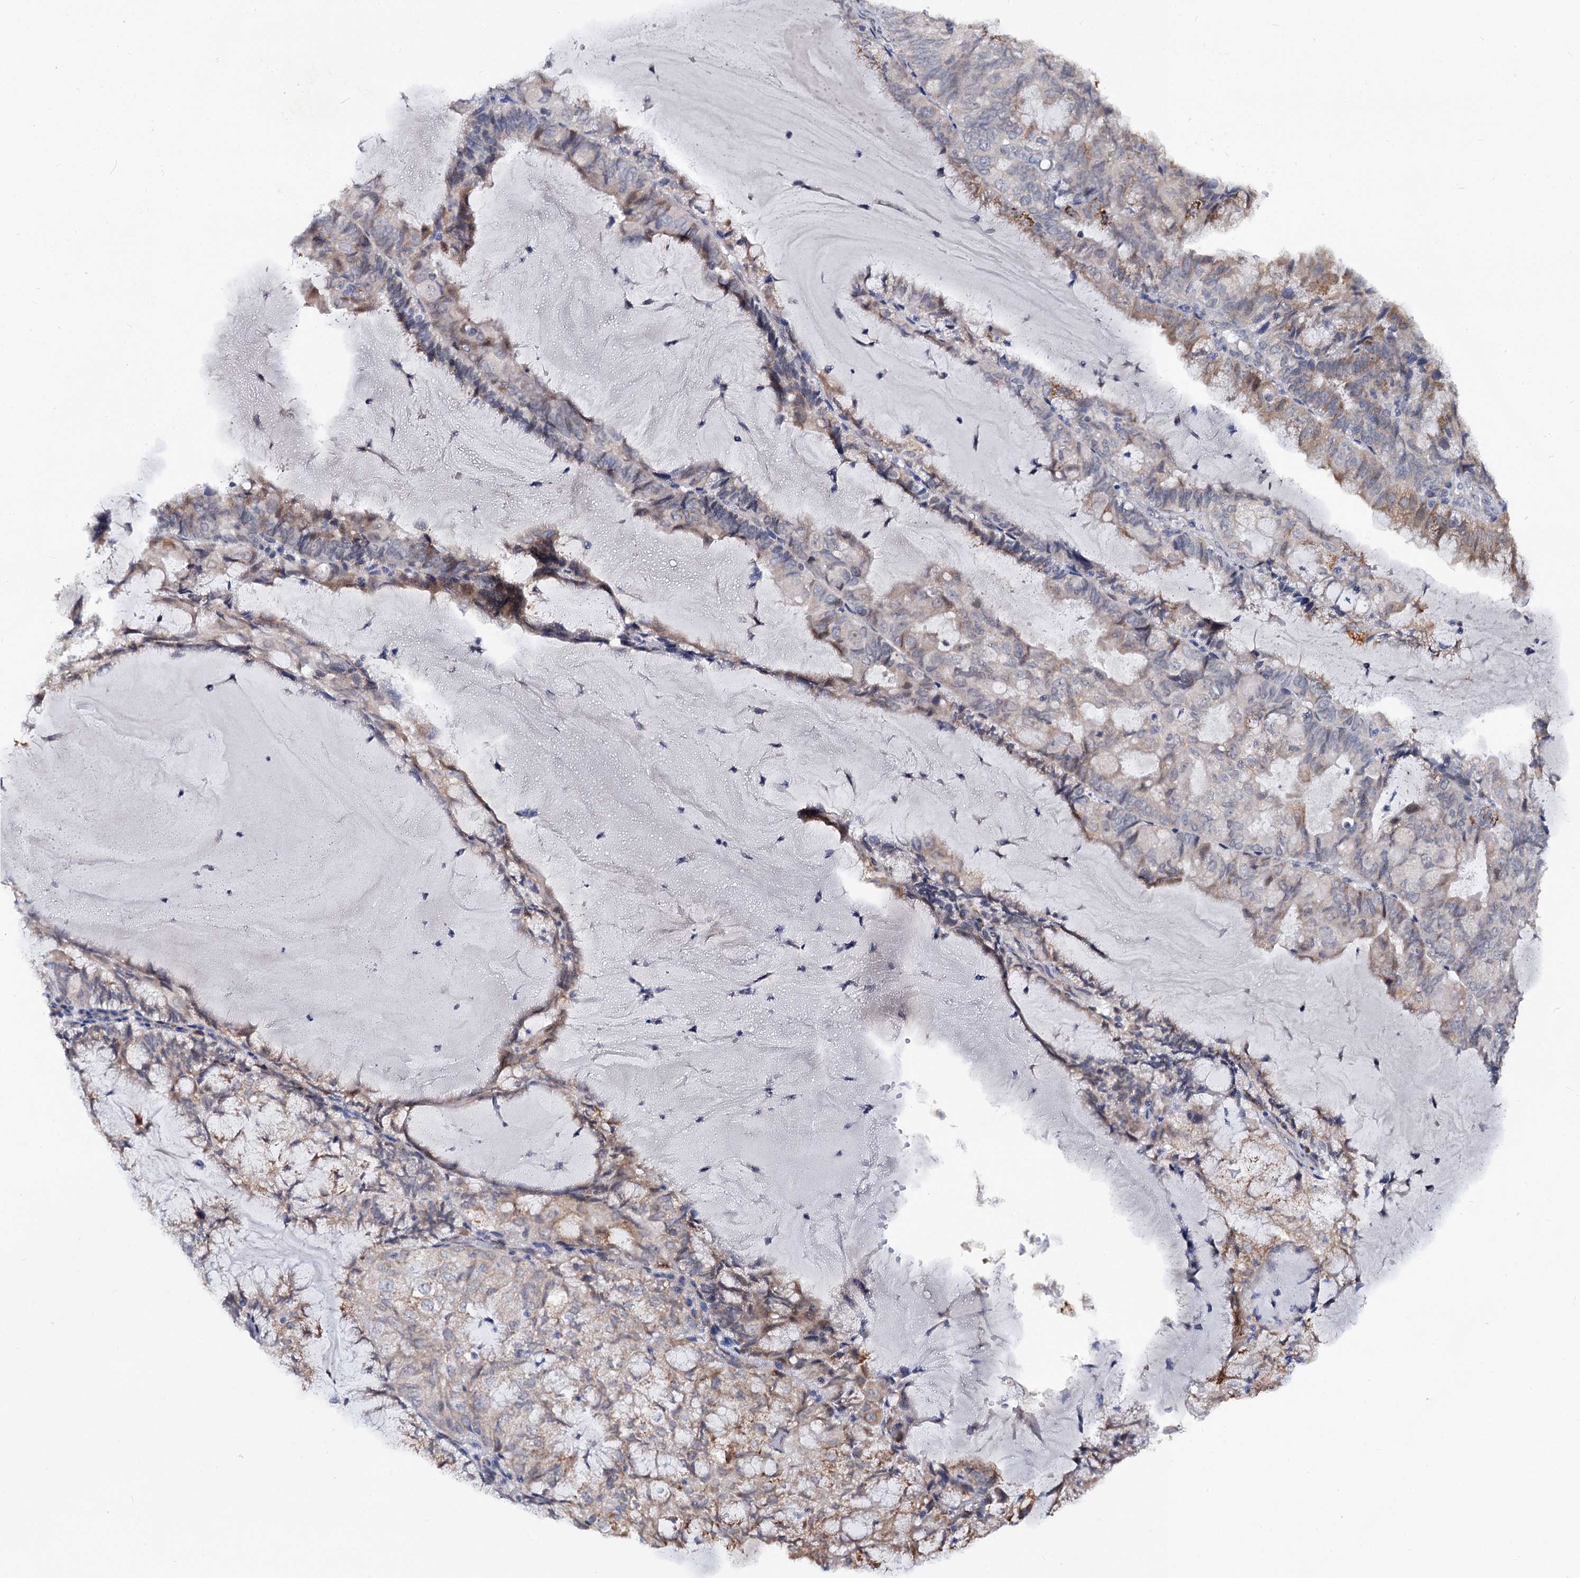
{"staining": {"intensity": "moderate", "quantity": "<25%", "location": "cytoplasmic/membranous"}, "tissue": "endometrial cancer", "cell_type": "Tumor cells", "image_type": "cancer", "snomed": [{"axis": "morphology", "description": "Adenocarcinoma, NOS"}, {"axis": "topography", "description": "Endometrium"}], "caption": "Endometrial adenocarcinoma stained for a protein (brown) displays moderate cytoplasmic/membranous positive positivity in approximately <25% of tumor cells.", "gene": "CAPRIN2", "patient": {"sex": "female", "age": 81}}